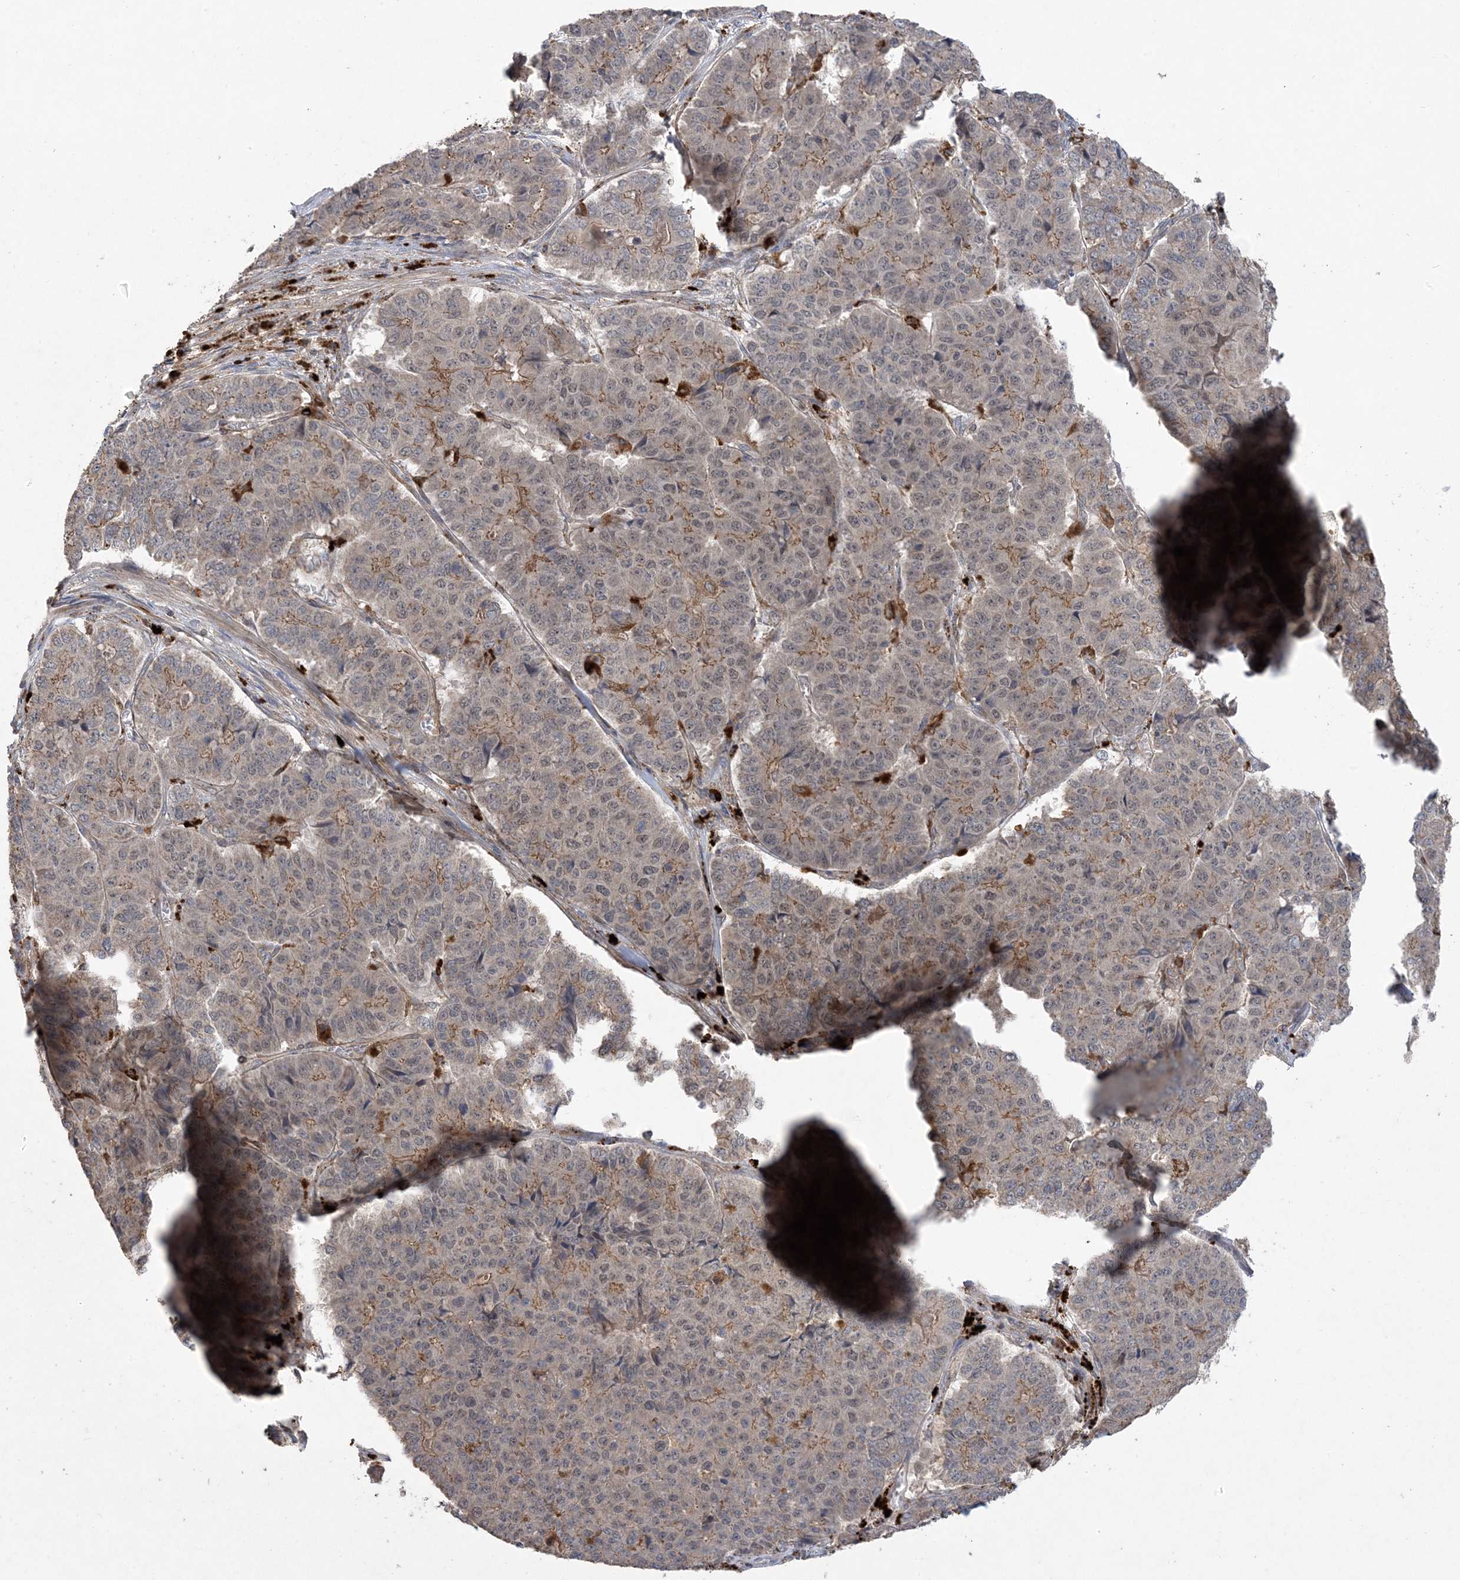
{"staining": {"intensity": "moderate", "quantity": "<25%", "location": "cytoplasmic/membranous"}, "tissue": "pancreatic cancer", "cell_type": "Tumor cells", "image_type": "cancer", "snomed": [{"axis": "morphology", "description": "Adenocarcinoma, NOS"}, {"axis": "topography", "description": "Pancreas"}], "caption": "Immunohistochemistry (IHC) micrograph of neoplastic tissue: adenocarcinoma (pancreatic) stained using immunohistochemistry shows low levels of moderate protein expression localized specifically in the cytoplasmic/membranous of tumor cells, appearing as a cytoplasmic/membranous brown color.", "gene": "MASP2", "patient": {"sex": "male", "age": 50}}